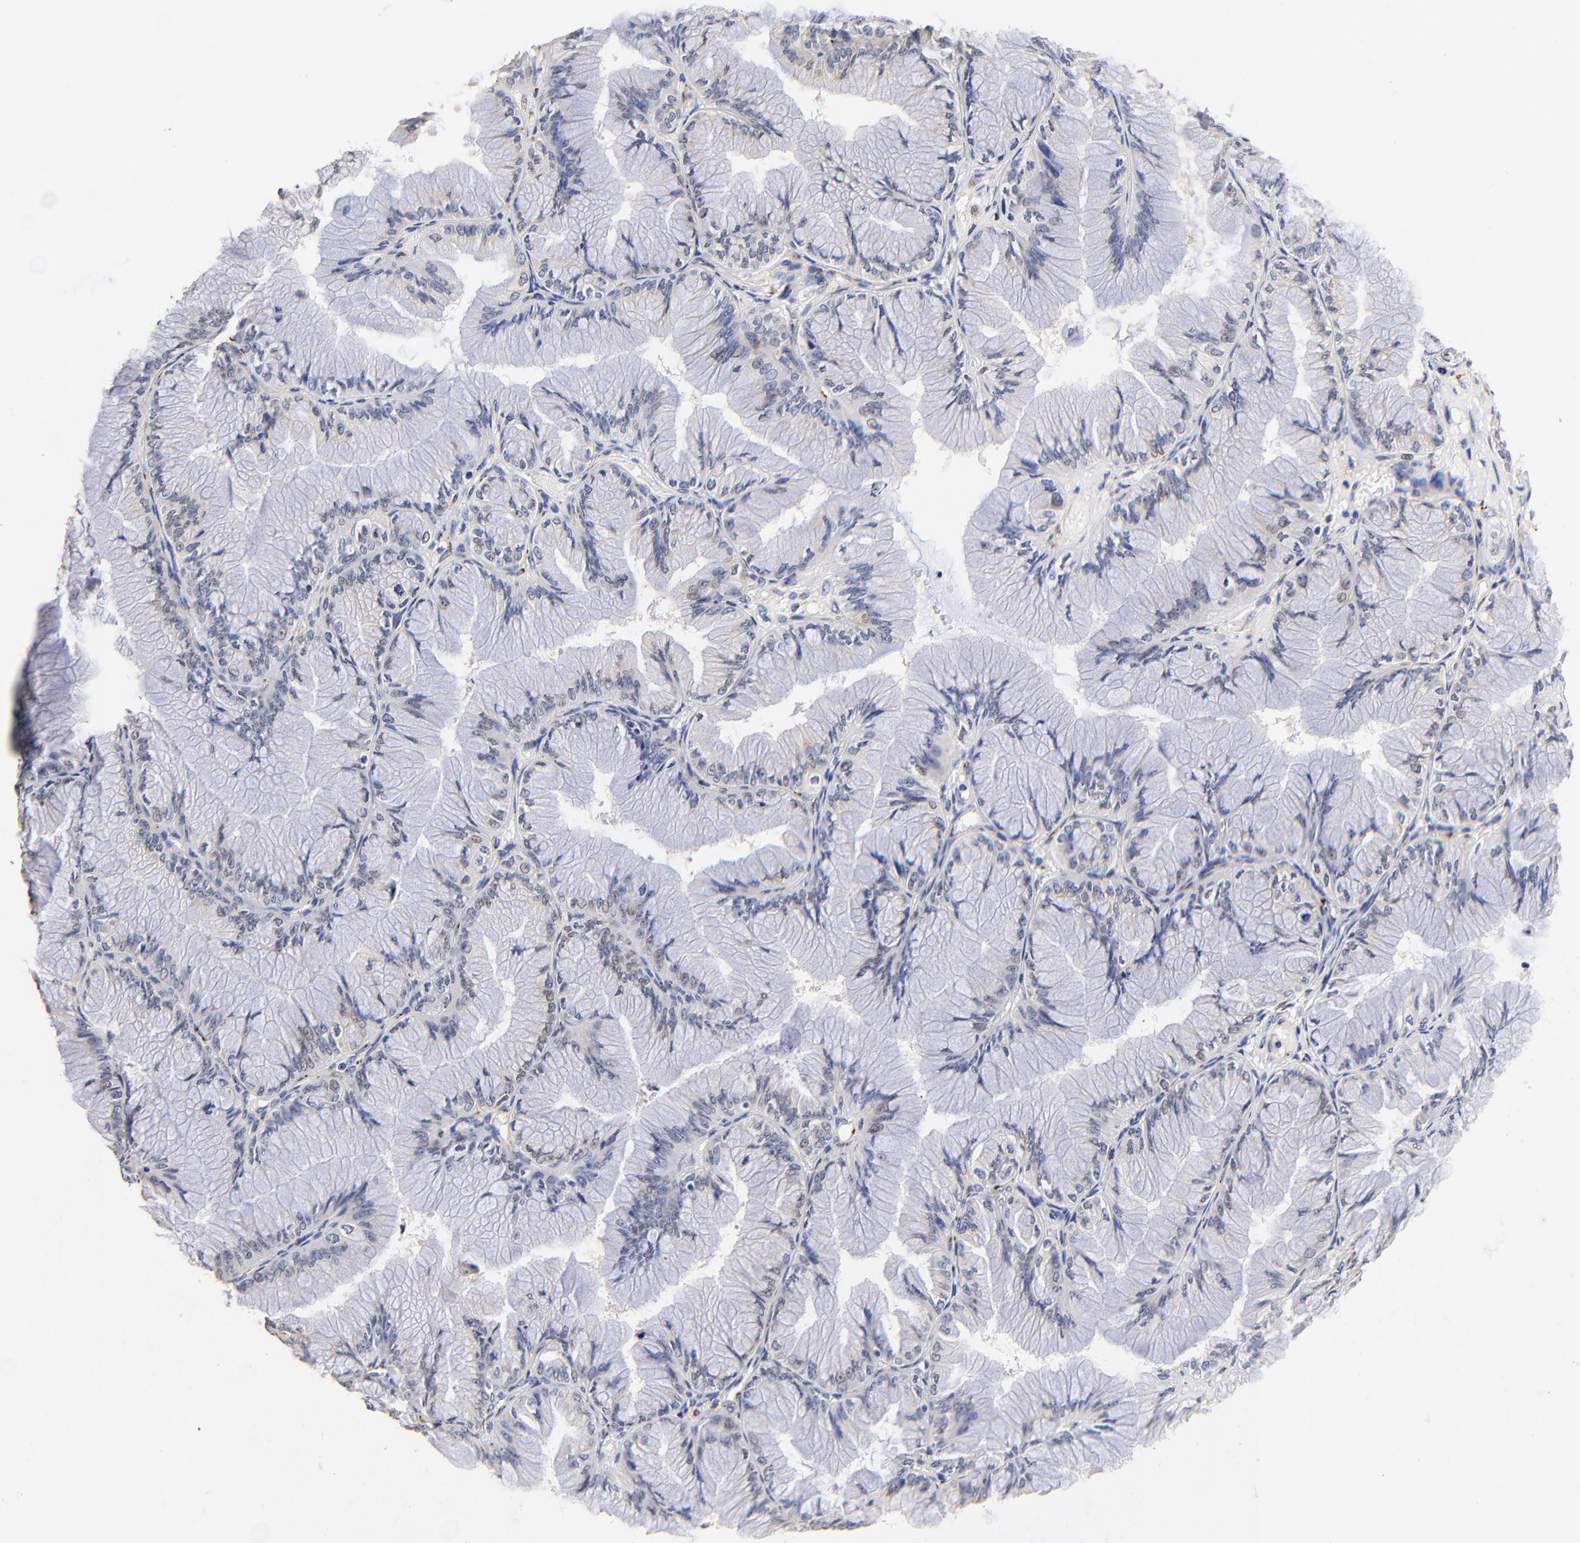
{"staining": {"intensity": "negative", "quantity": "none", "location": "none"}, "tissue": "ovarian cancer", "cell_type": "Tumor cells", "image_type": "cancer", "snomed": [{"axis": "morphology", "description": "Cystadenocarcinoma, mucinous, NOS"}, {"axis": "topography", "description": "Ovary"}], "caption": "IHC photomicrograph of human ovarian cancer stained for a protein (brown), which demonstrates no expression in tumor cells. (DAB immunohistochemistry, high magnification).", "gene": "FMNL3", "patient": {"sex": "female", "age": 63}}